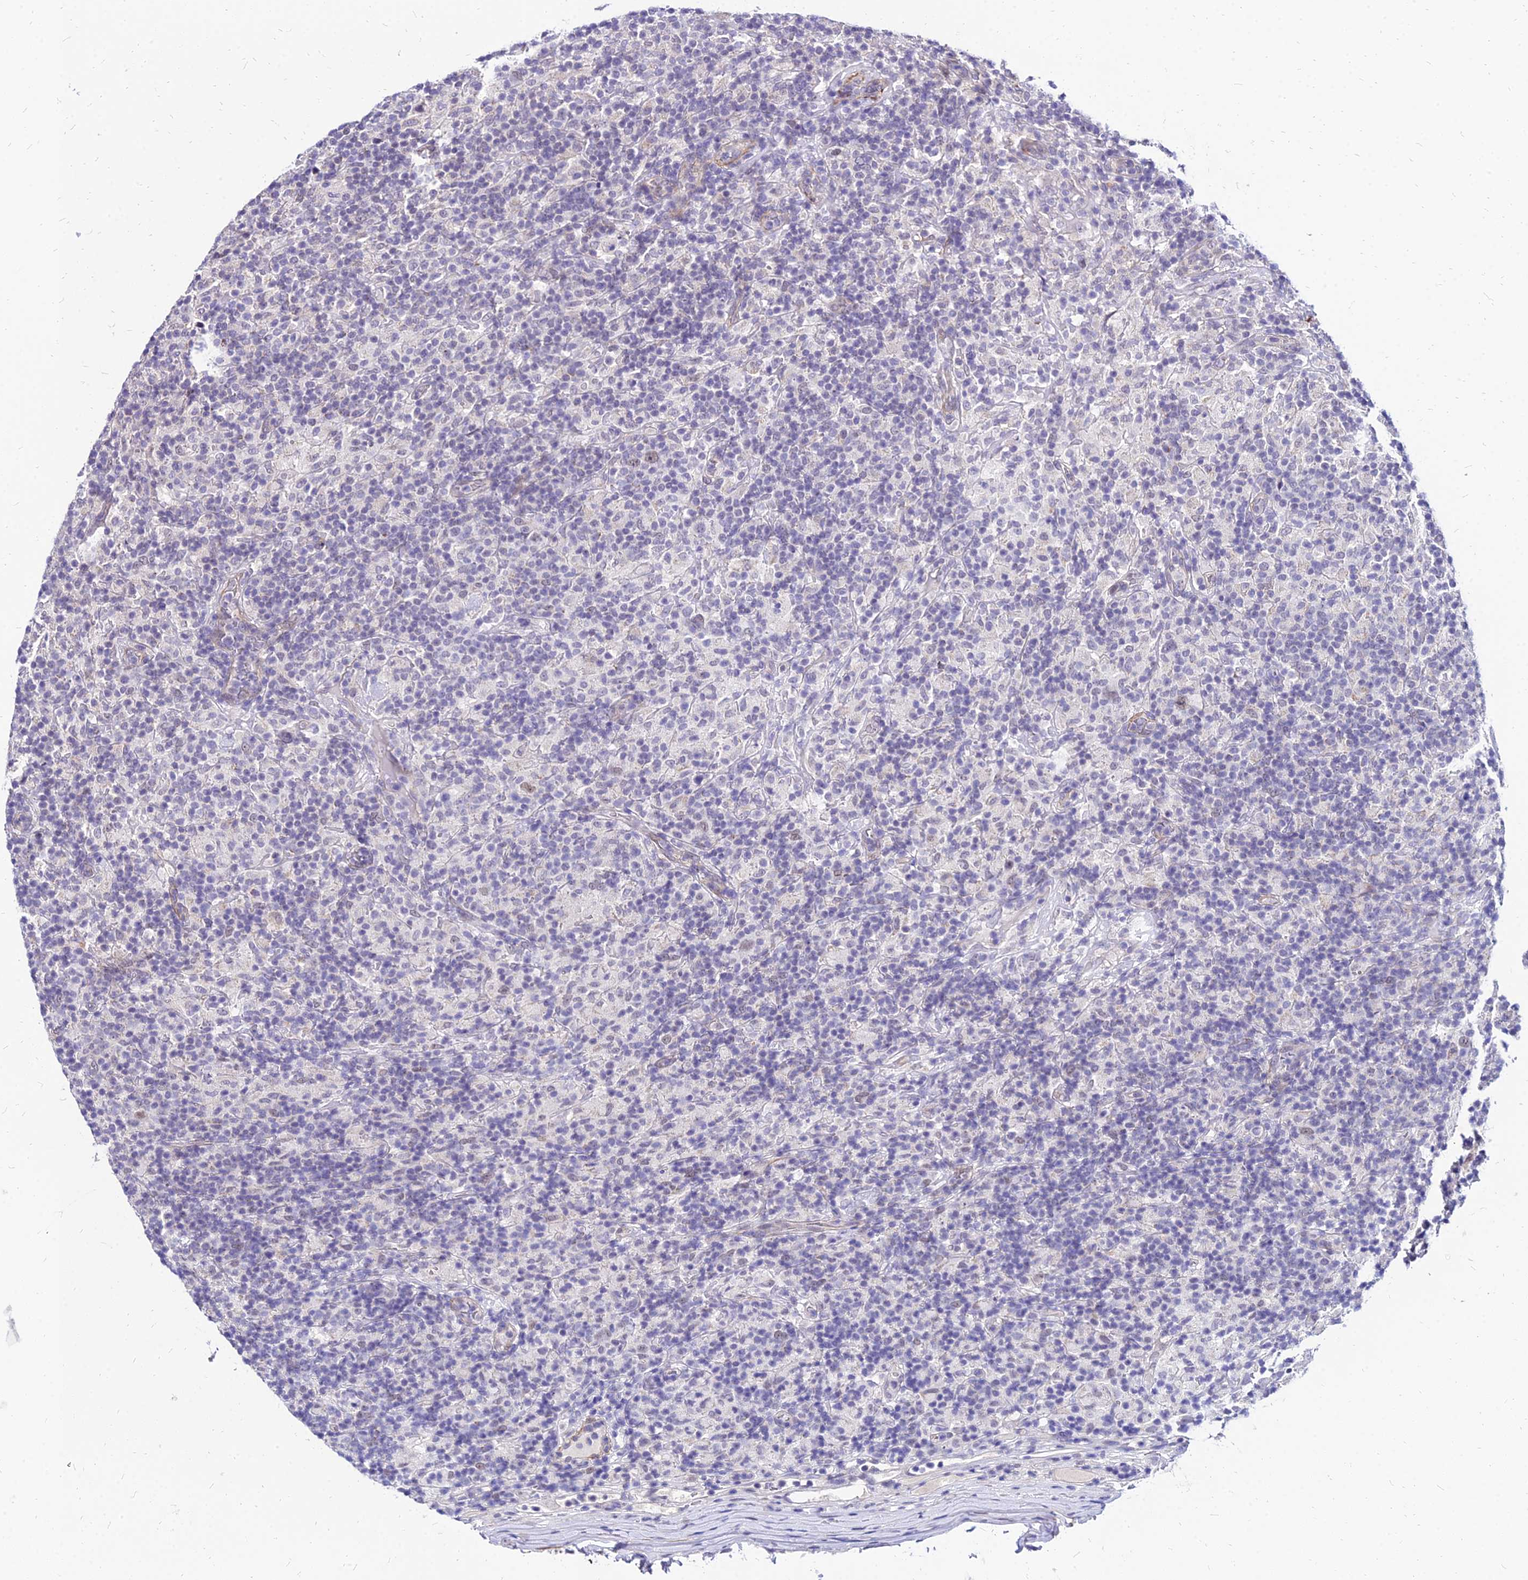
{"staining": {"intensity": "negative", "quantity": "none", "location": "none"}, "tissue": "lymphoma", "cell_type": "Tumor cells", "image_type": "cancer", "snomed": [{"axis": "morphology", "description": "Hodgkin's disease, NOS"}, {"axis": "topography", "description": "Lymph node"}], "caption": "Tumor cells are negative for protein expression in human lymphoma. (Stains: DAB (3,3'-diaminobenzidine) immunohistochemistry (IHC) with hematoxylin counter stain, Microscopy: brightfield microscopy at high magnification).", "gene": "YEATS2", "patient": {"sex": "male", "age": 70}}